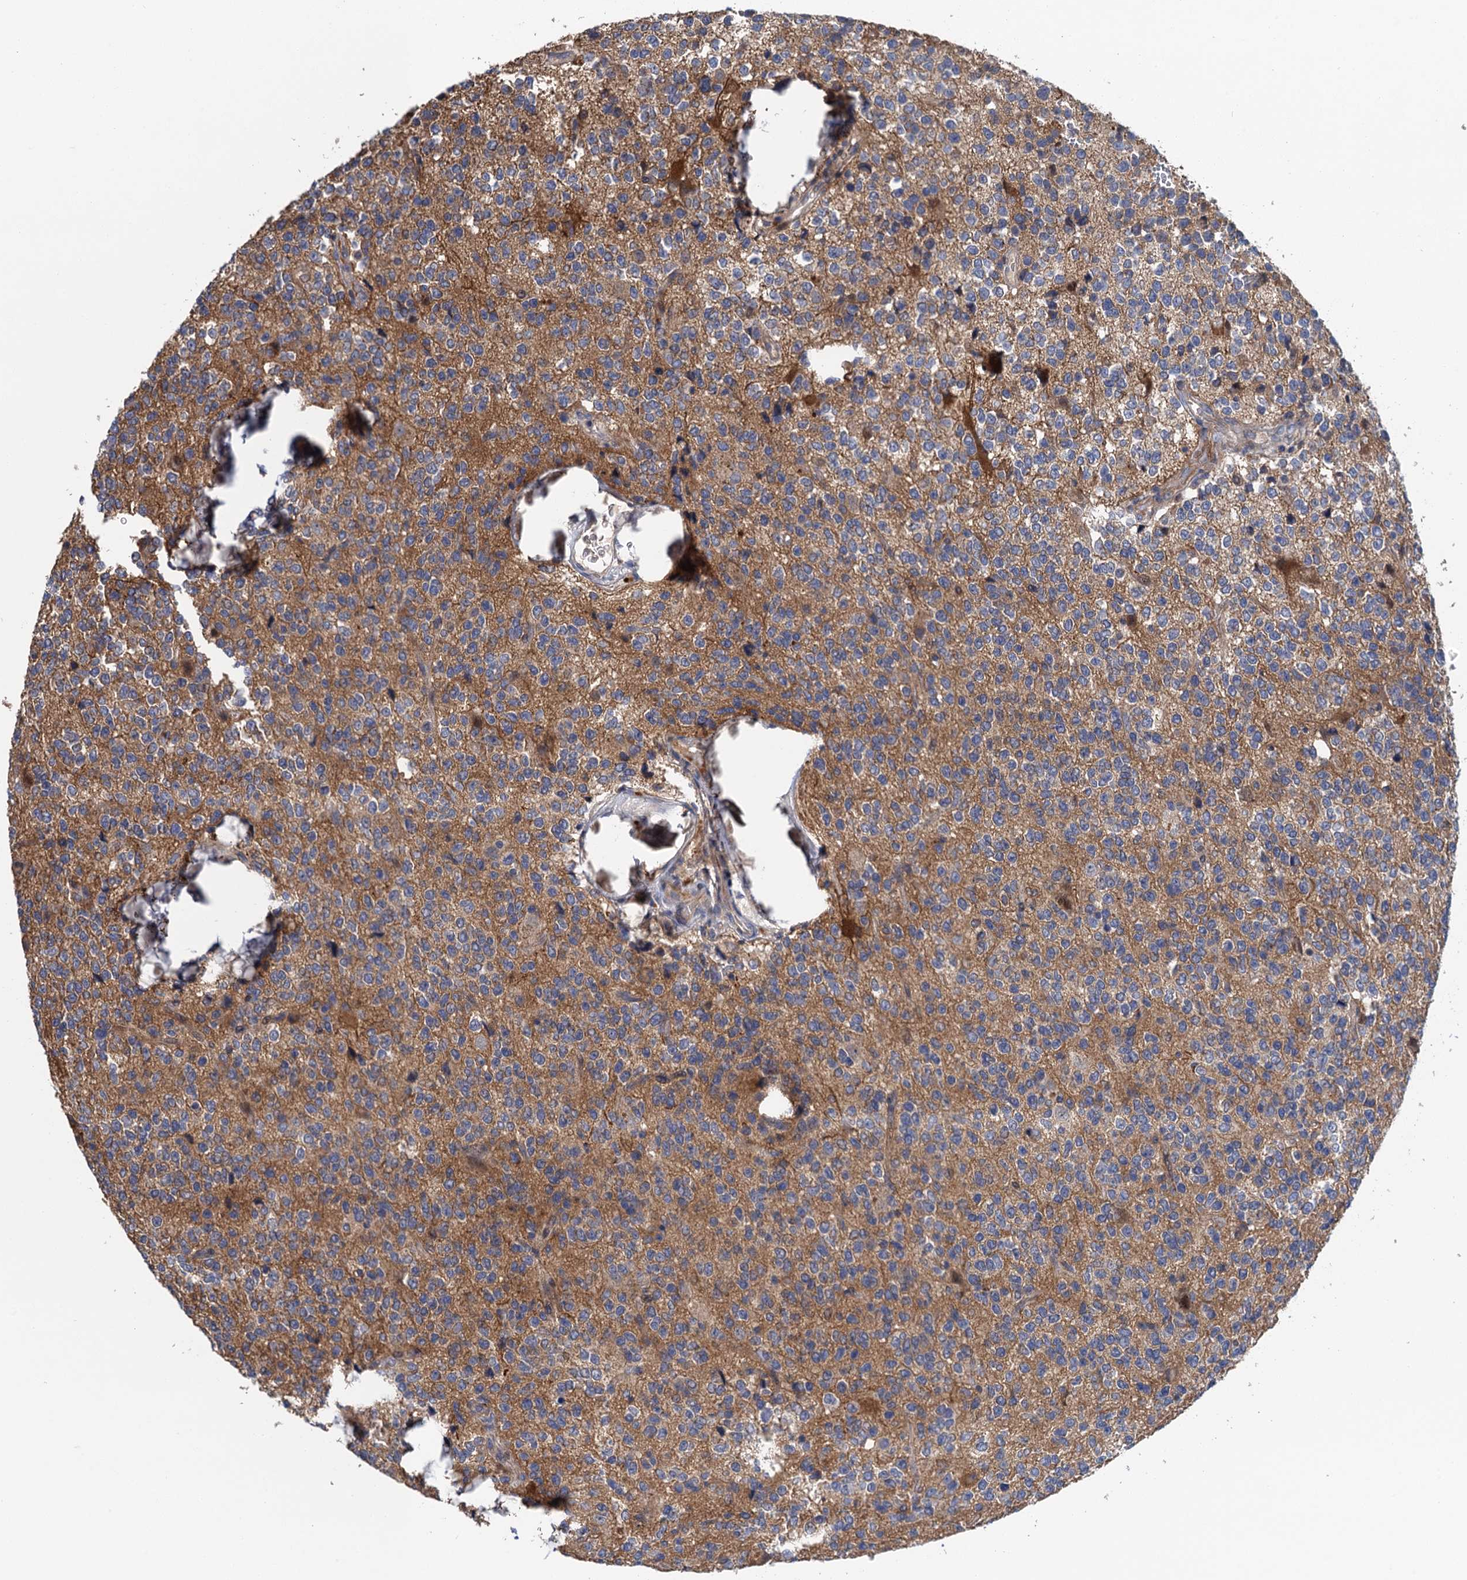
{"staining": {"intensity": "negative", "quantity": "none", "location": "none"}, "tissue": "glioma", "cell_type": "Tumor cells", "image_type": "cancer", "snomed": [{"axis": "morphology", "description": "Glioma, malignant, High grade"}, {"axis": "topography", "description": "Brain"}], "caption": "A histopathology image of malignant glioma (high-grade) stained for a protein reveals no brown staining in tumor cells.", "gene": "MDM1", "patient": {"sex": "female", "age": 62}}